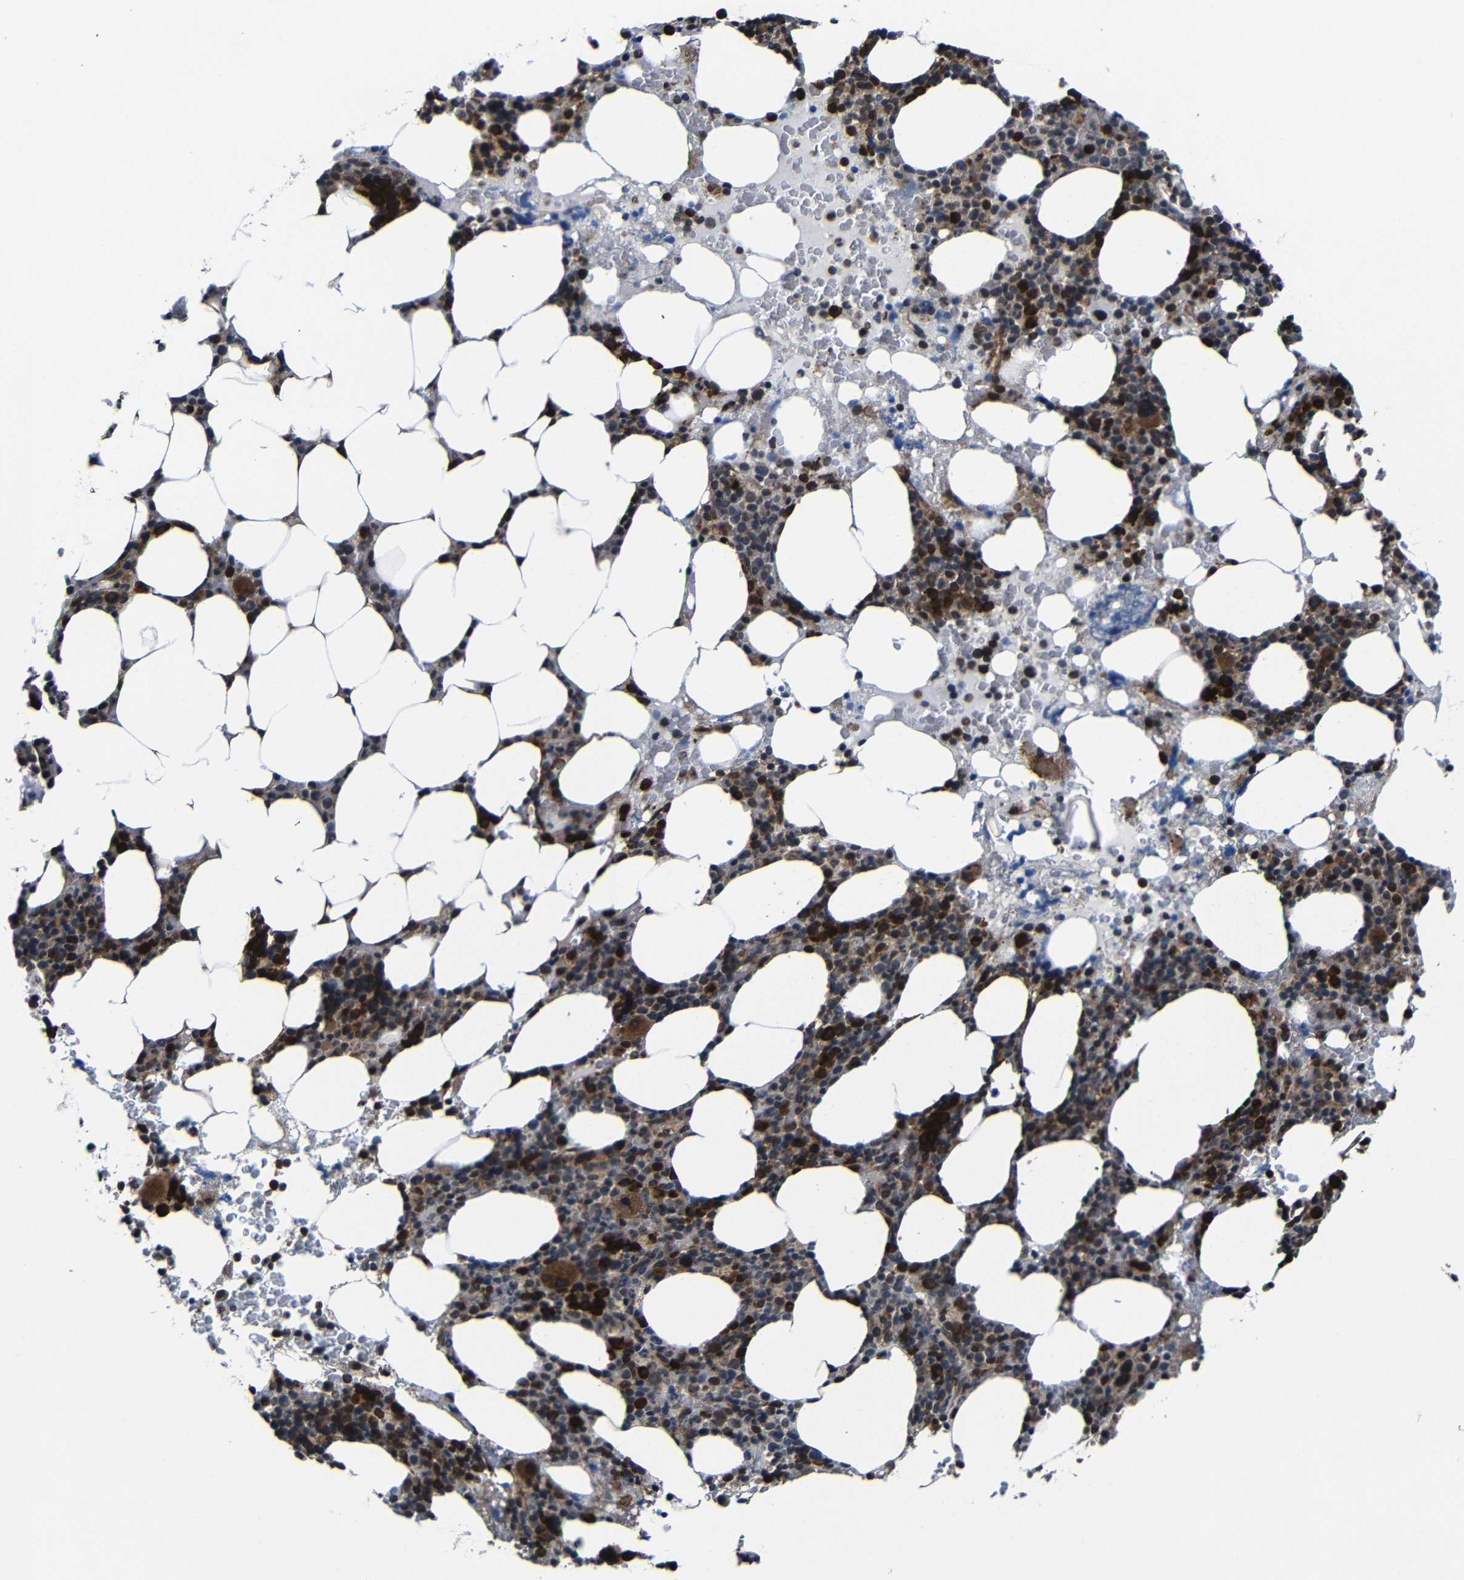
{"staining": {"intensity": "strong", "quantity": "25%-75%", "location": "cytoplasmic/membranous"}, "tissue": "bone marrow", "cell_type": "Hematopoietic cells", "image_type": "normal", "snomed": [{"axis": "morphology", "description": "Normal tissue, NOS"}, {"axis": "morphology", "description": "Inflammation, NOS"}, {"axis": "topography", "description": "Bone marrow"}], "caption": "IHC (DAB (3,3'-diaminobenzidine)) staining of benign human bone marrow reveals strong cytoplasmic/membranous protein staining in about 25%-75% of hematopoietic cells. The protein is shown in brown color, while the nuclei are stained blue.", "gene": "KIAA0513", "patient": {"sex": "female", "age": 84}}